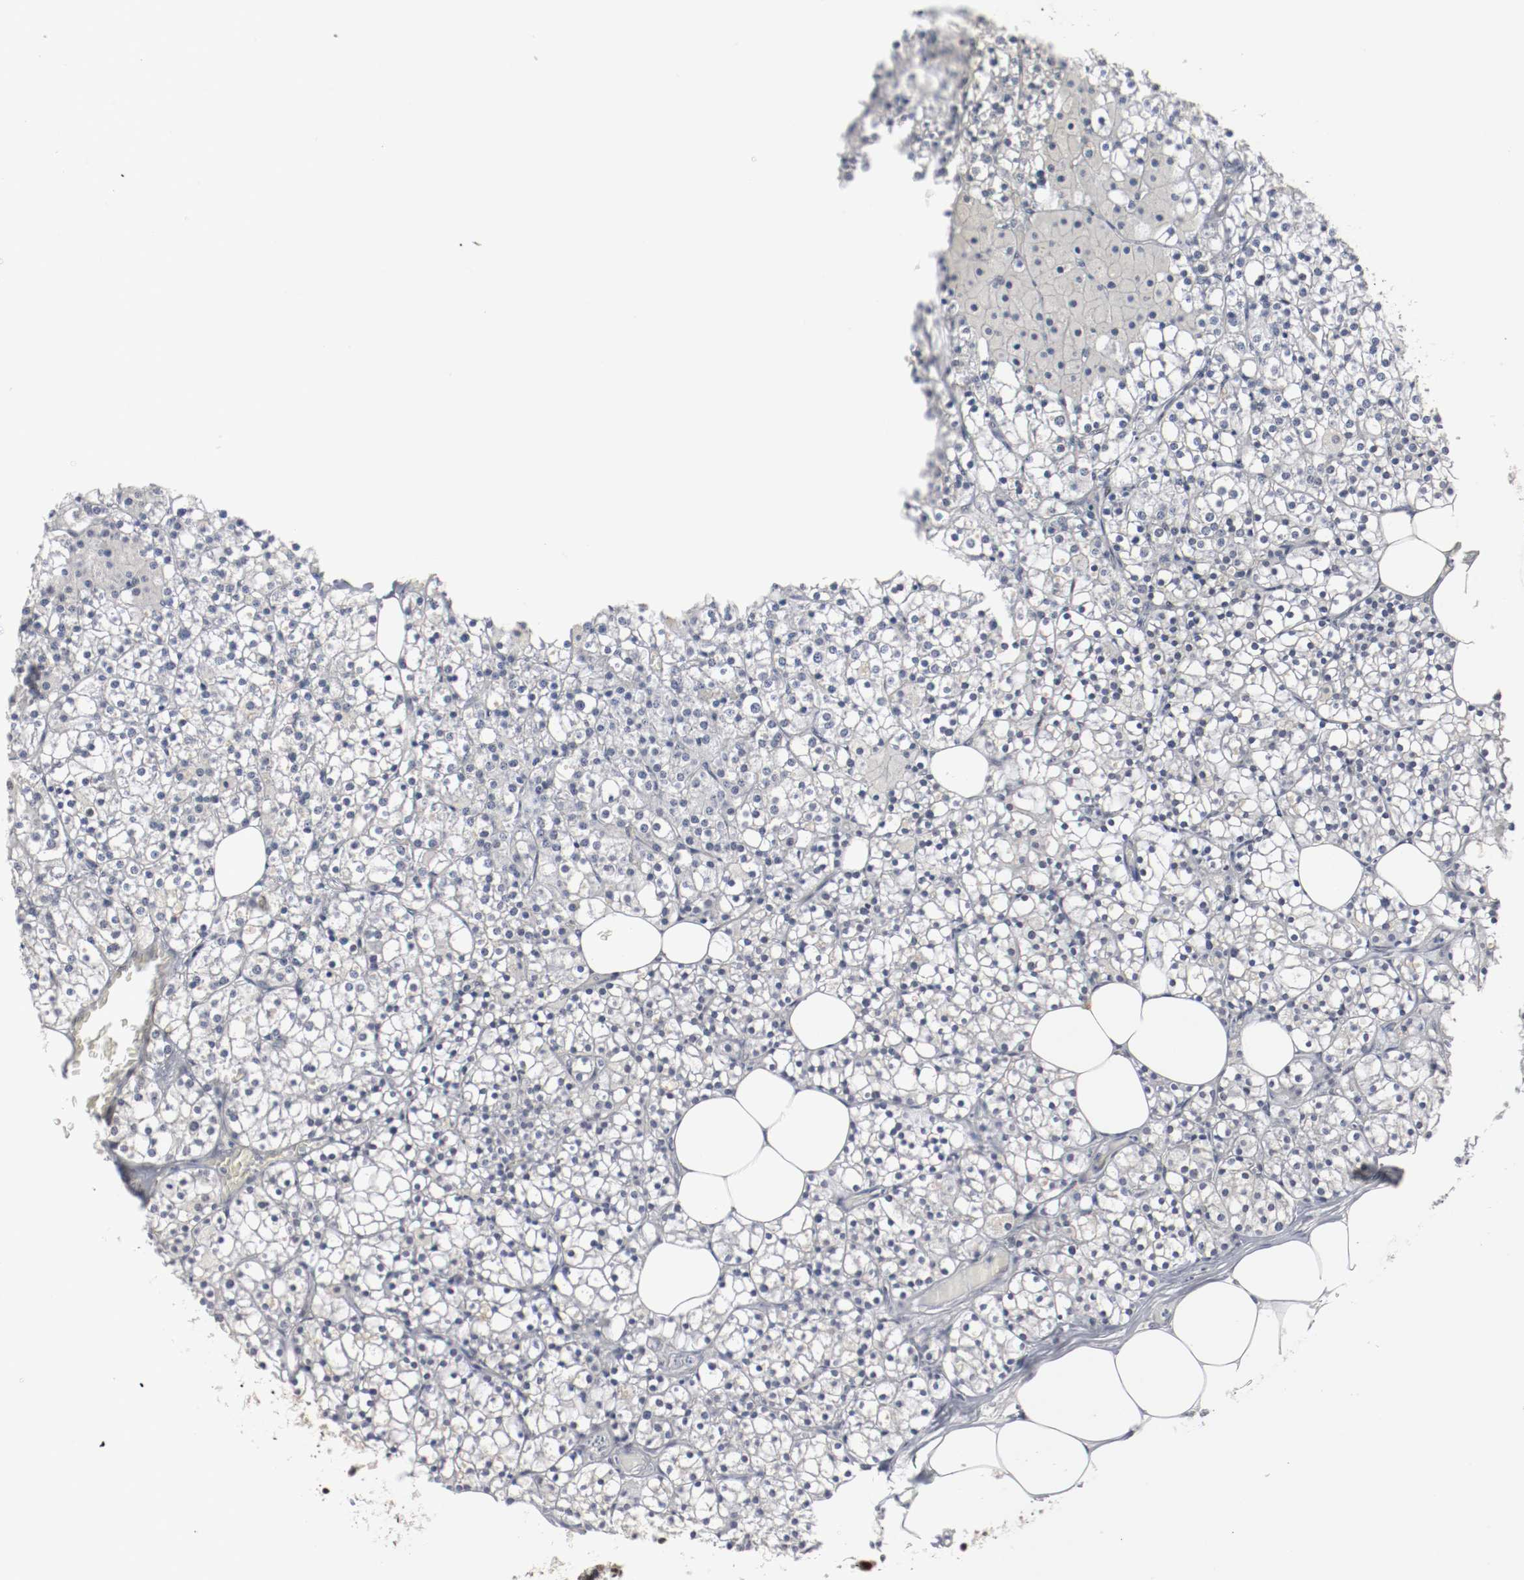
{"staining": {"intensity": "strong", "quantity": ">75%", "location": "nuclear"}, "tissue": "parathyroid gland", "cell_type": "Glandular cells", "image_type": "normal", "snomed": [{"axis": "morphology", "description": "Normal tissue, NOS"}, {"axis": "topography", "description": "Parathyroid gland"}], "caption": "The micrograph displays immunohistochemical staining of benign parathyroid gland. There is strong nuclear staining is appreciated in approximately >75% of glandular cells. (Stains: DAB (3,3'-diaminobenzidine) in brown, nuclei in blue, Microscopy: brightfield microscopy at high magnification).", "gene": "MEF2D", "patient": {"sex": "female", "age": 63}}